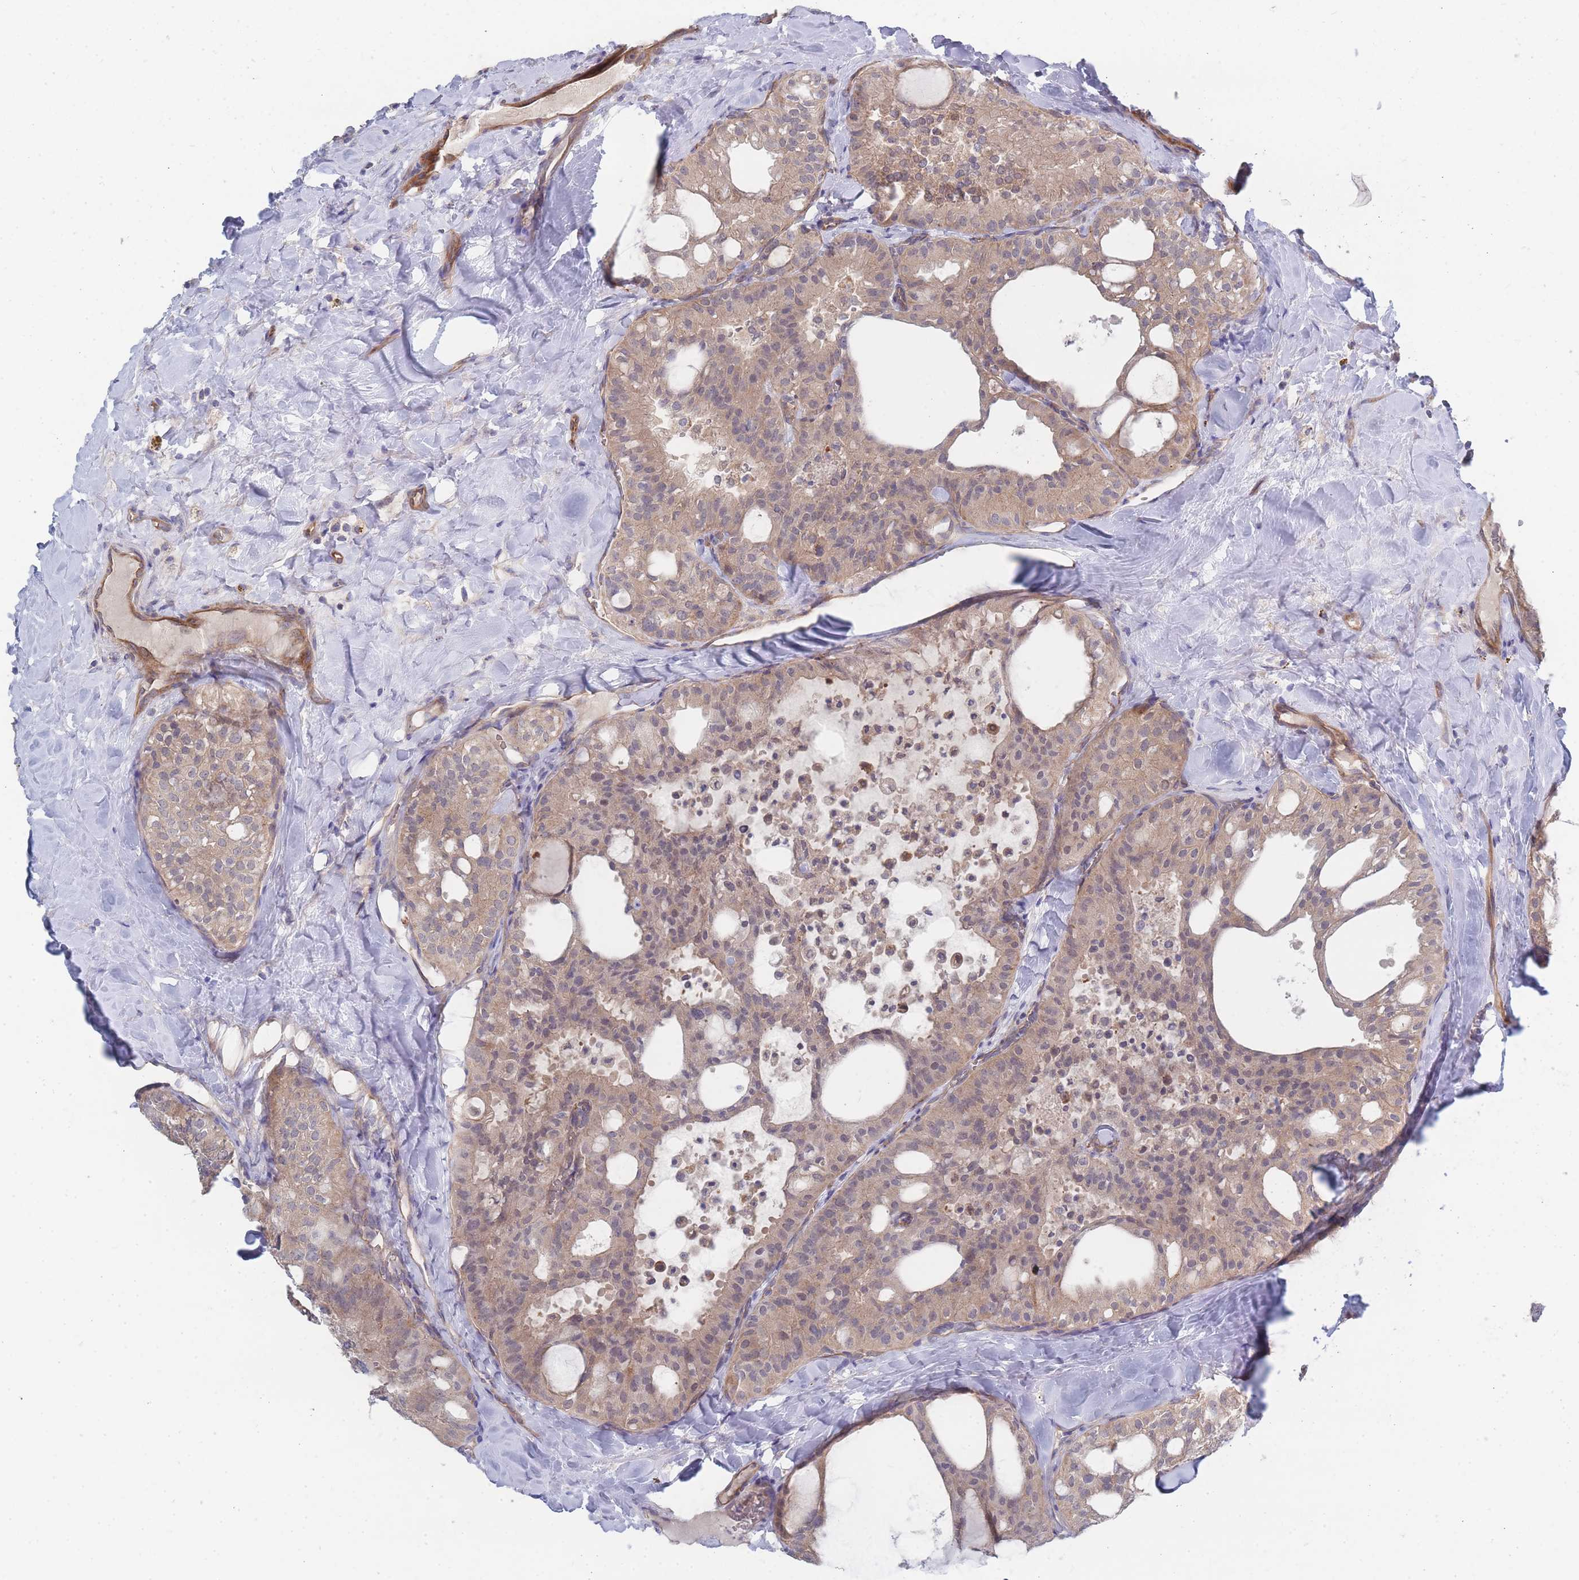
{"staining": {"intensity": "weak", "quantity": ">75%", "location": "cytoplasmic/membranous,nuclear"}, "tissue": "thyroid cancer", "cell_type": "Tumor cells", "image_type": "cancer", "snomed": [{"axis": "morphology", "description": "Follicular adenoma carcinoma, NOS"}, {"axis": "topography", "description": "Thyroid gland"}], "caption": "Protein expression by IHC reveals weak cytoplasmic/membranous and nuclear staining in about >75% of tumor cells in thyroid cancer. (DAB IHC, brown staining for protein, blue staining for nuclei).", "gene": "NUB1", "patient": {"sex": "male", "age": 75}}